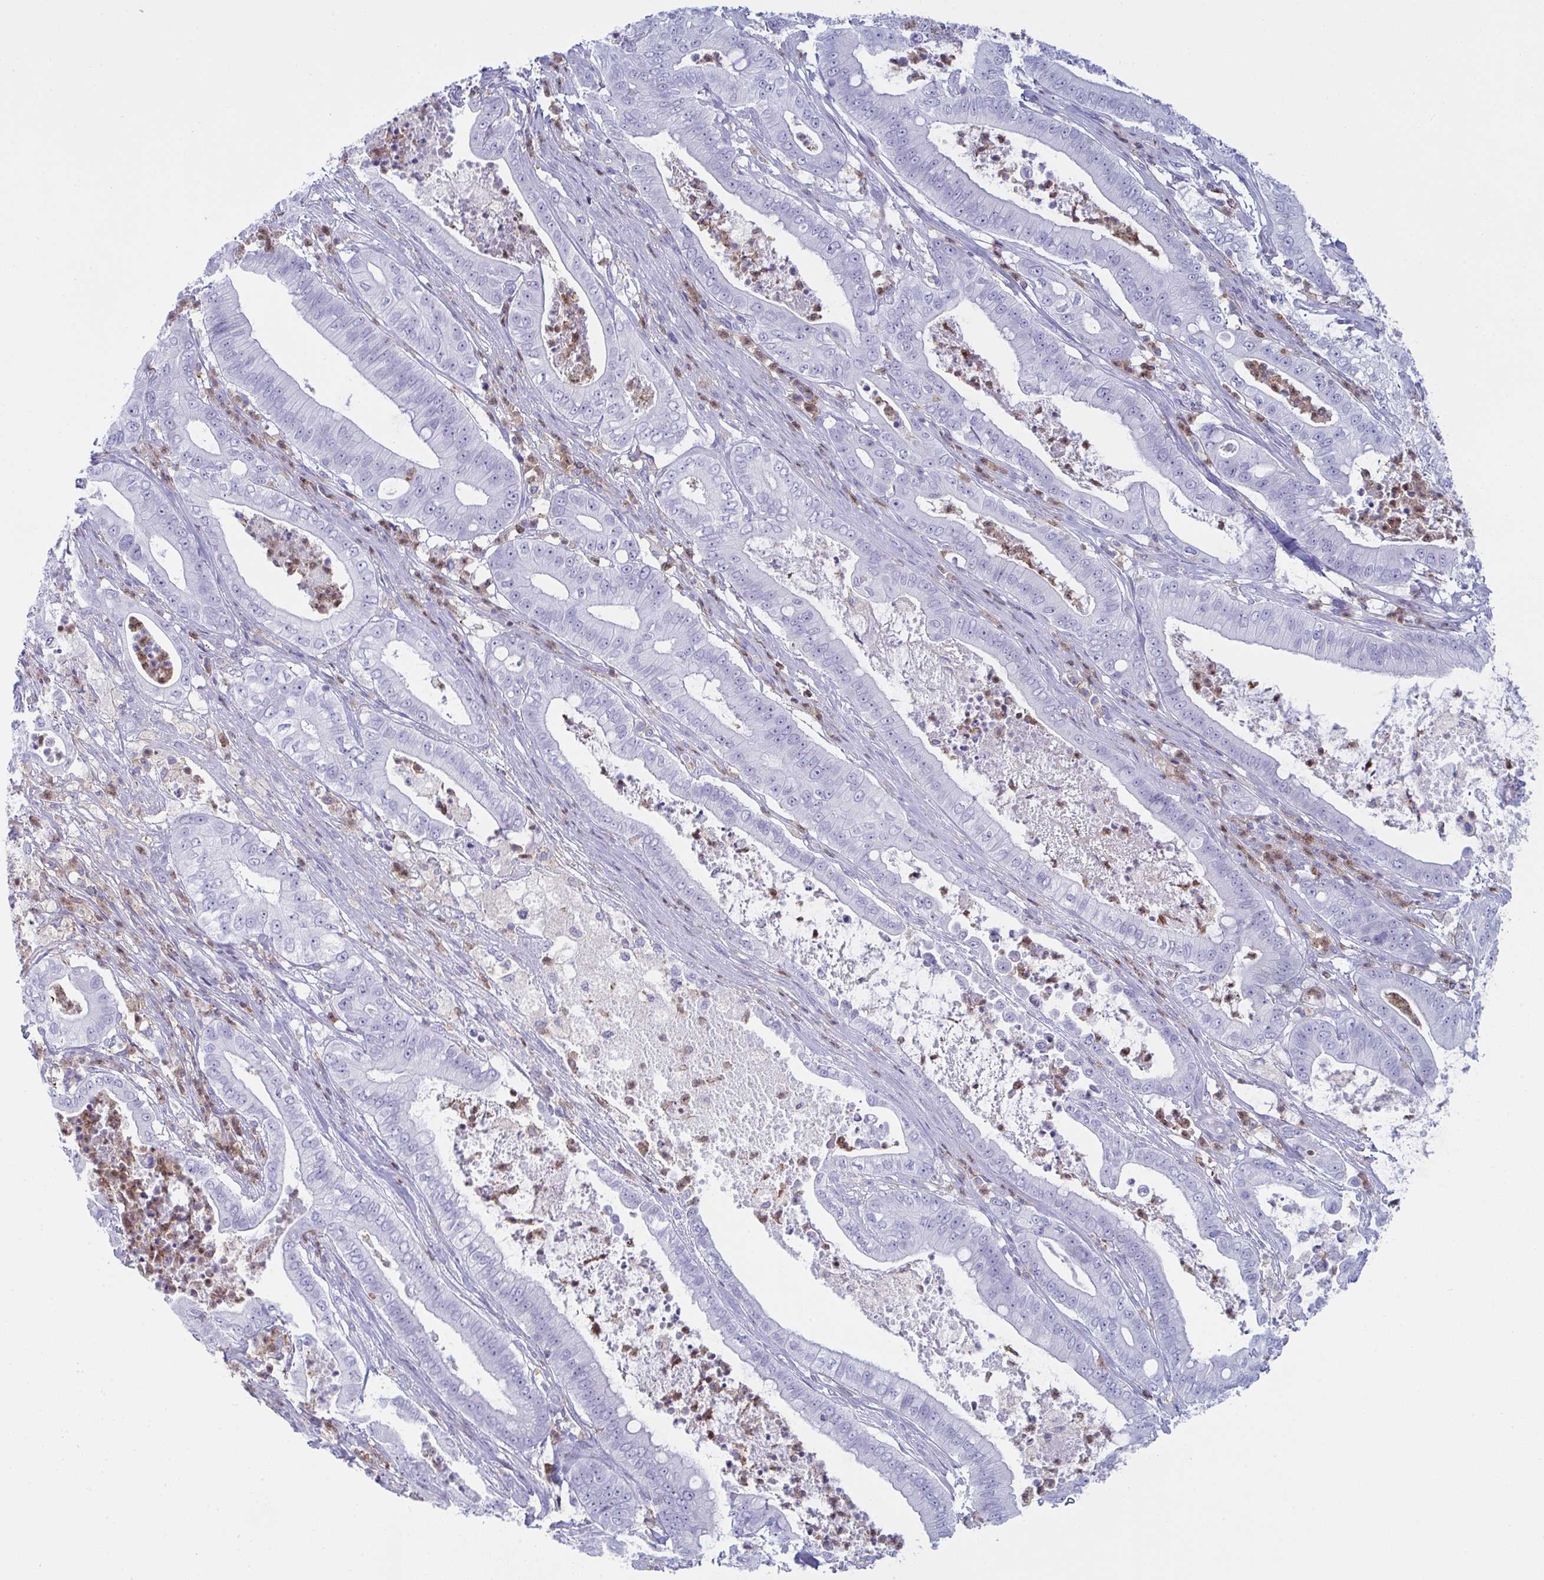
{"staining": {"intensity": "negative", "quantity": "none", "location": "none"}, "tissue": "pancreatic cancer", "cell_type": "Tumor cells", "image_type": "cancer", "snomed": [{"axis": "morphology", "description": "Adenocarcinoma, NOS"}, {"axis": "topography", "description": "Pancreas"}], "caption": "Image shows no protein positivity in tumor cells of pancreatic adenocarcinoma tissue. The staining is performed using DAB (3,3'-diaminobenzidine) brown chromogen with nuclei counter-stained in using hematoxylin.", "gene": "MYO1F", "patient": {"sex": "male", "age": 71}}